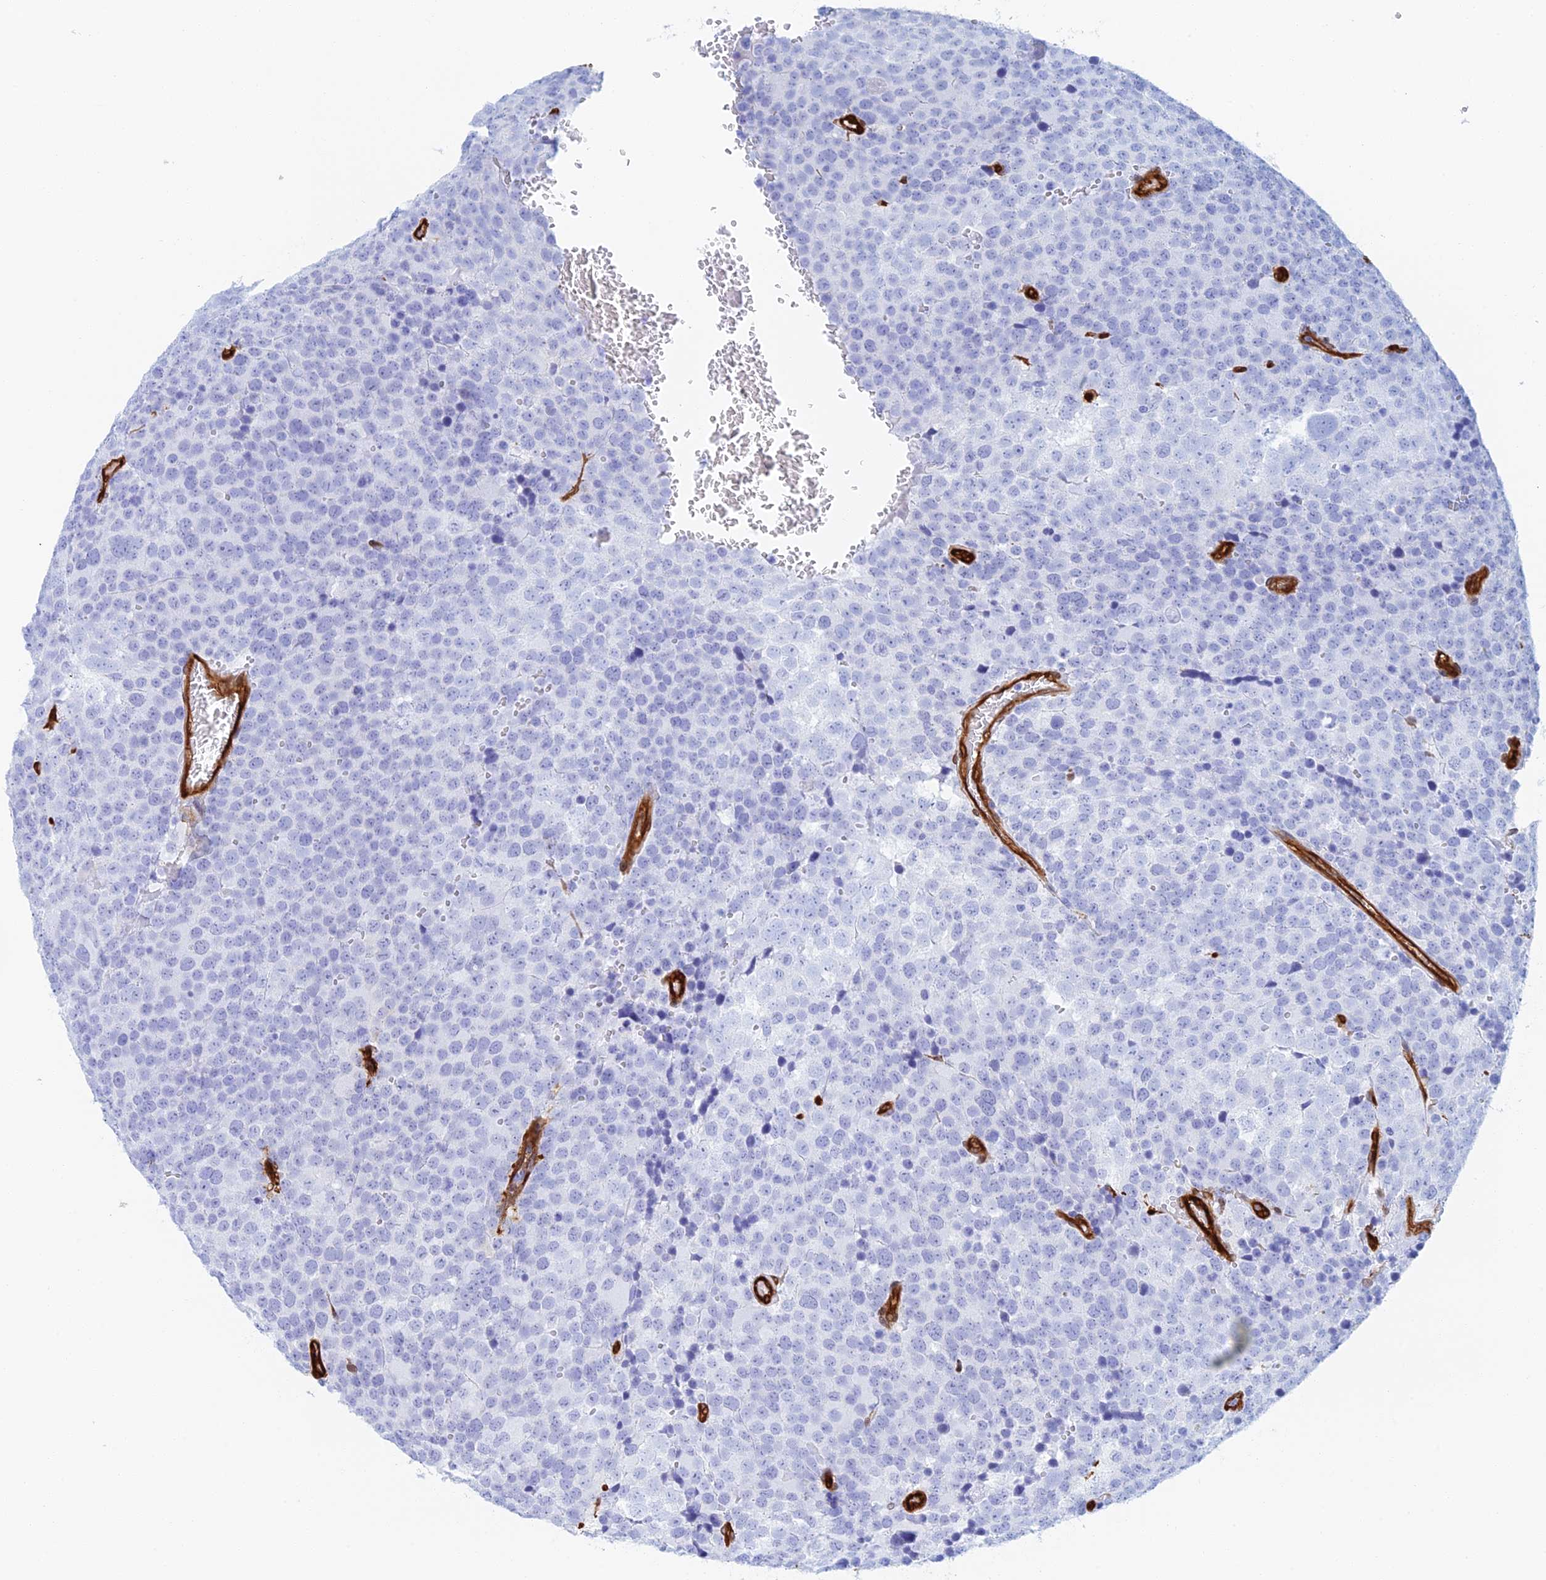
{"staining": {"intensity": "negative", "quantity": "none", "location": "none"}, "tissue": "testis cancer", "cell_type": "Tumor cells", "image_type": "cancer", "snomed": [{"axis": "morphology", "description": "Seminoma, NOS"}, {"axis": "topography", "description": "Testis"}], "caption": "Immunohistochemical staining of human testis seminoma exhibits no significant expression in tumor cells.", "gene": "CRIP2", "patient": {"sex": "male", "age": 71}}